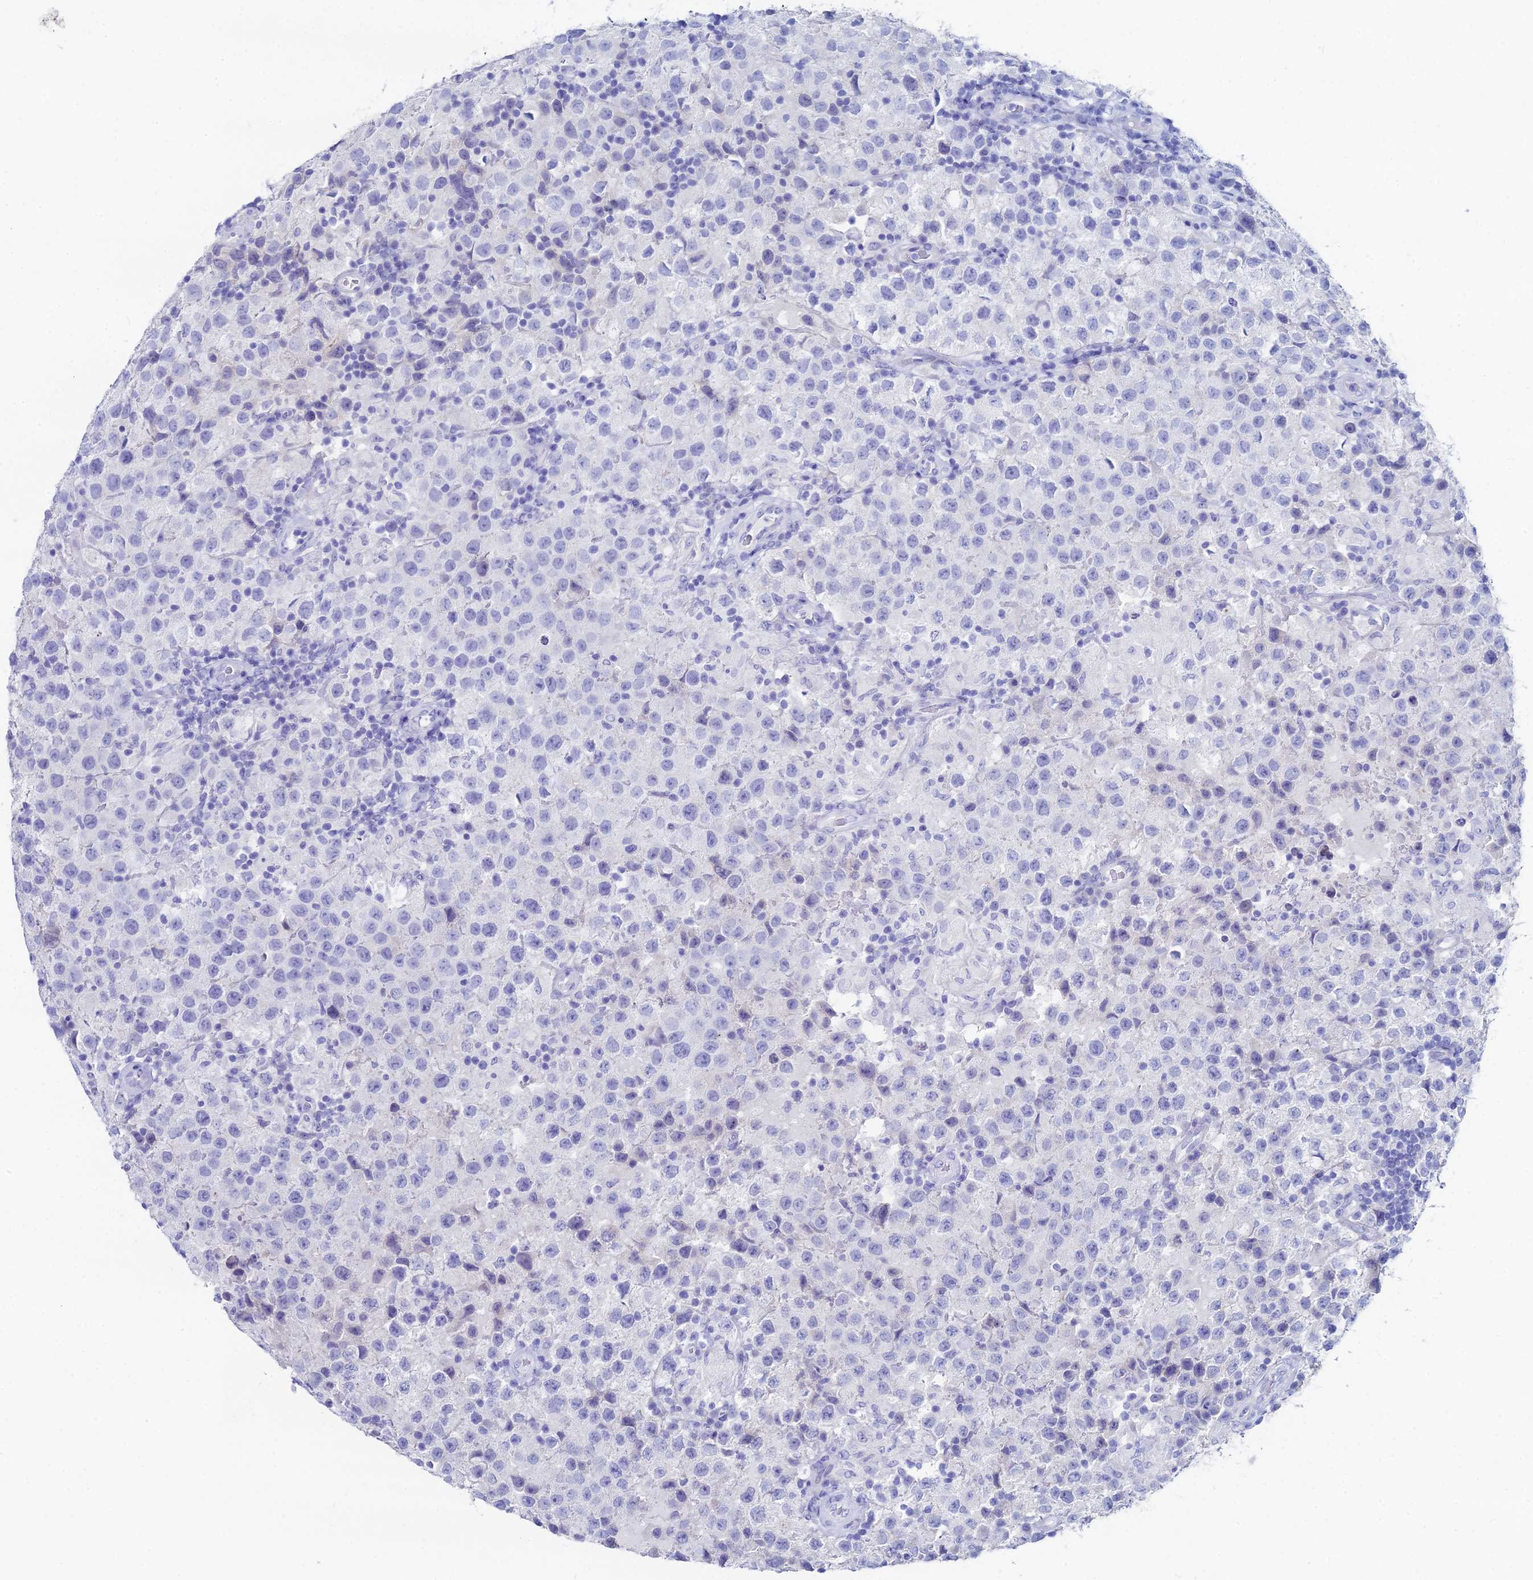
{"staining": {"intensity": "negative", "quantity": "none", "location": "none"}, "tissue": "testis cancer", "cell_type": "Tumor cells", "image_type": "cancer", "snomed": [{"axis": "morphology", "description": "Seminoma, NOS"}, {"axis": "morphology", "description": "Carcinoma, Embryonal, NOS"}, {"axis": "topography", "description": "Testis"}], "caption": "IHC histopathology image of neoplastic tissue: embryonal carcinoma (testis) stained with DAB (3,3'-diaminobenzidine) demonstrates no significant protein expression in tumor cells.", "gene": "HSPA1L", "patient": {"sex": "male", "age": 41}}